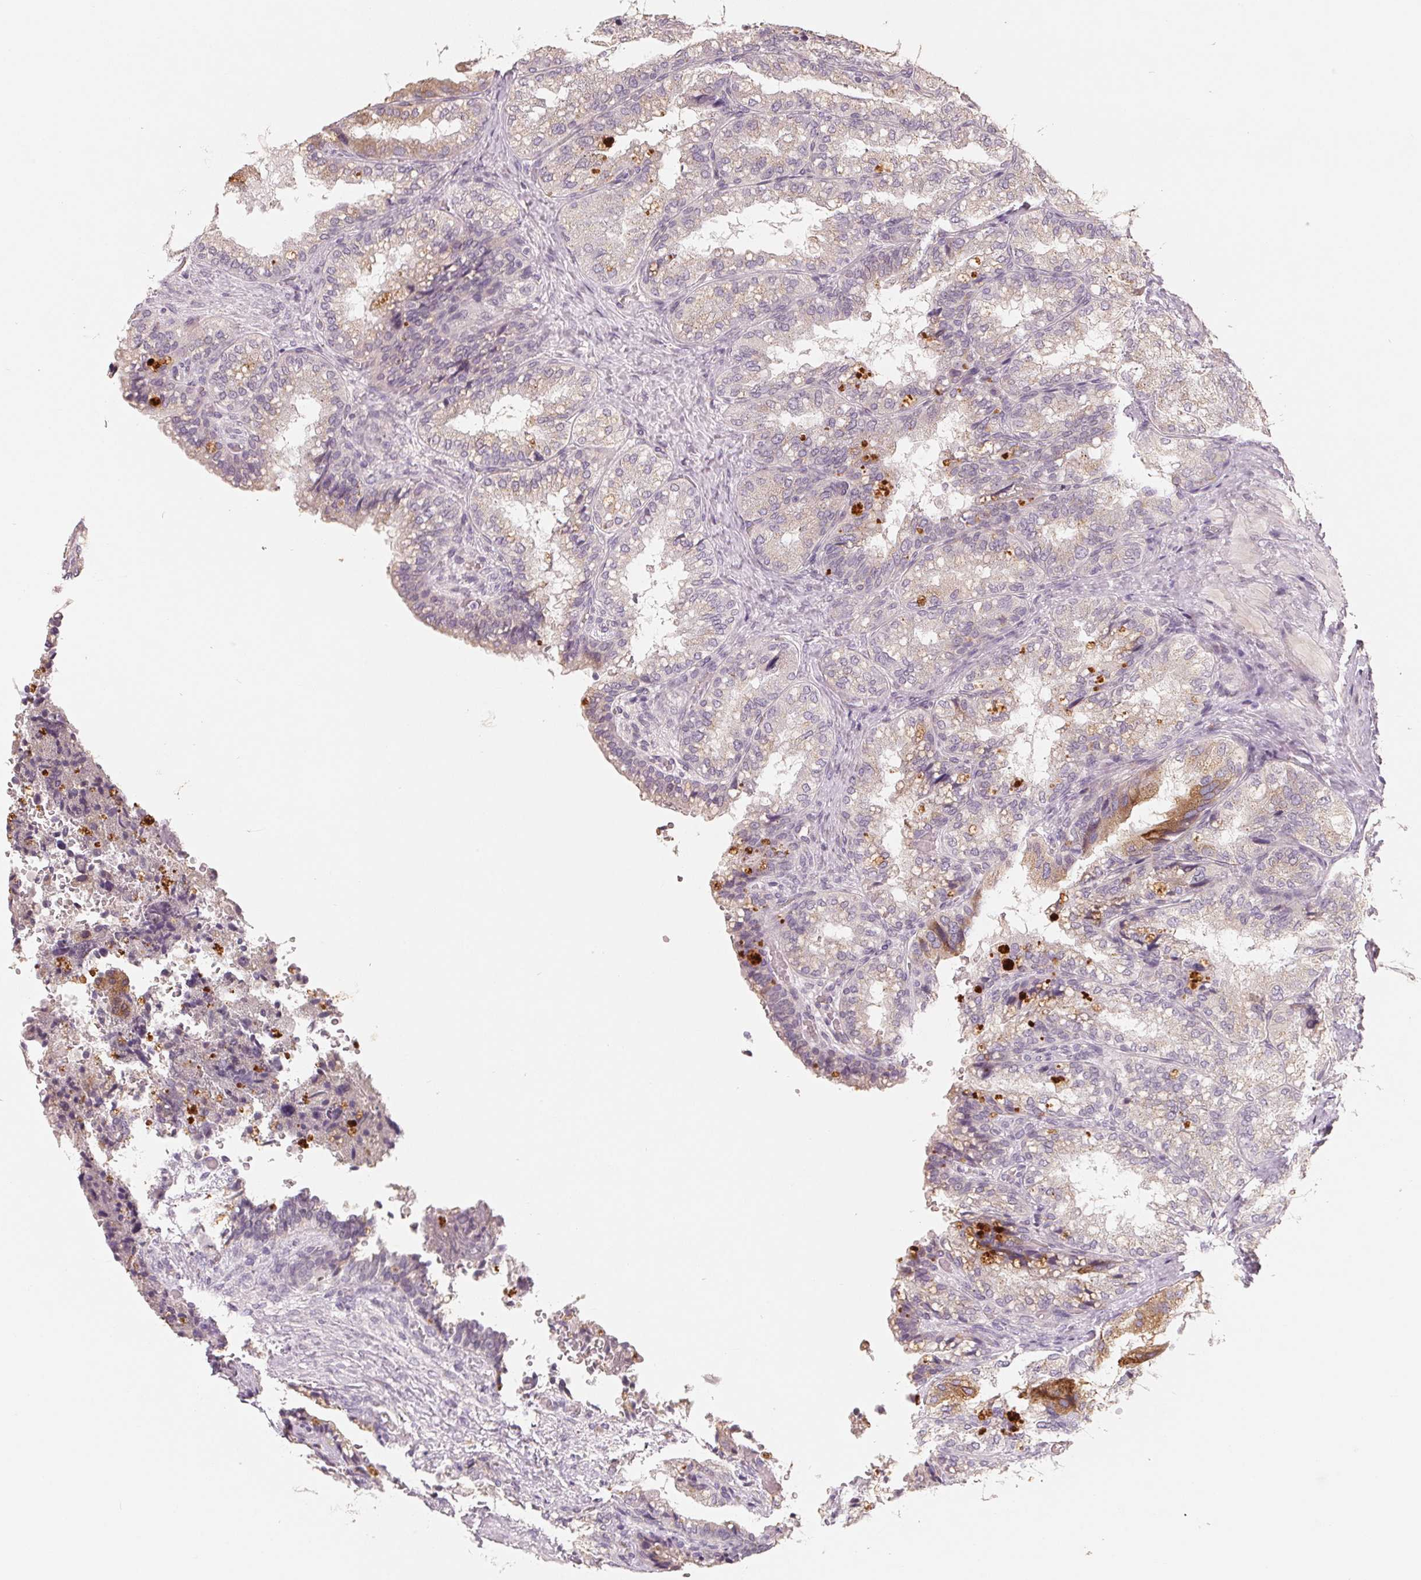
{"staining": {"intensity": "moderate", "quantity": "25%-75%", "location": "cytoplasmic/membranous"}, "tissue": "seminal vesicle", "cell_type": "Glandular cells", "image_type": "normal", "snomed": [{"axis": "morphology", "description": "Normal tissue, NOS"}, {"axis": "topography", "description": "Seminal veicle"}], "caption": "Unremarkable seminal vesicle demonstrates moderate cytoplasmic/membranous expression in about 25%-75% of glandular cells.", "gene": "TMSB15B", "patient": {"sex": "male", "age": 57}}